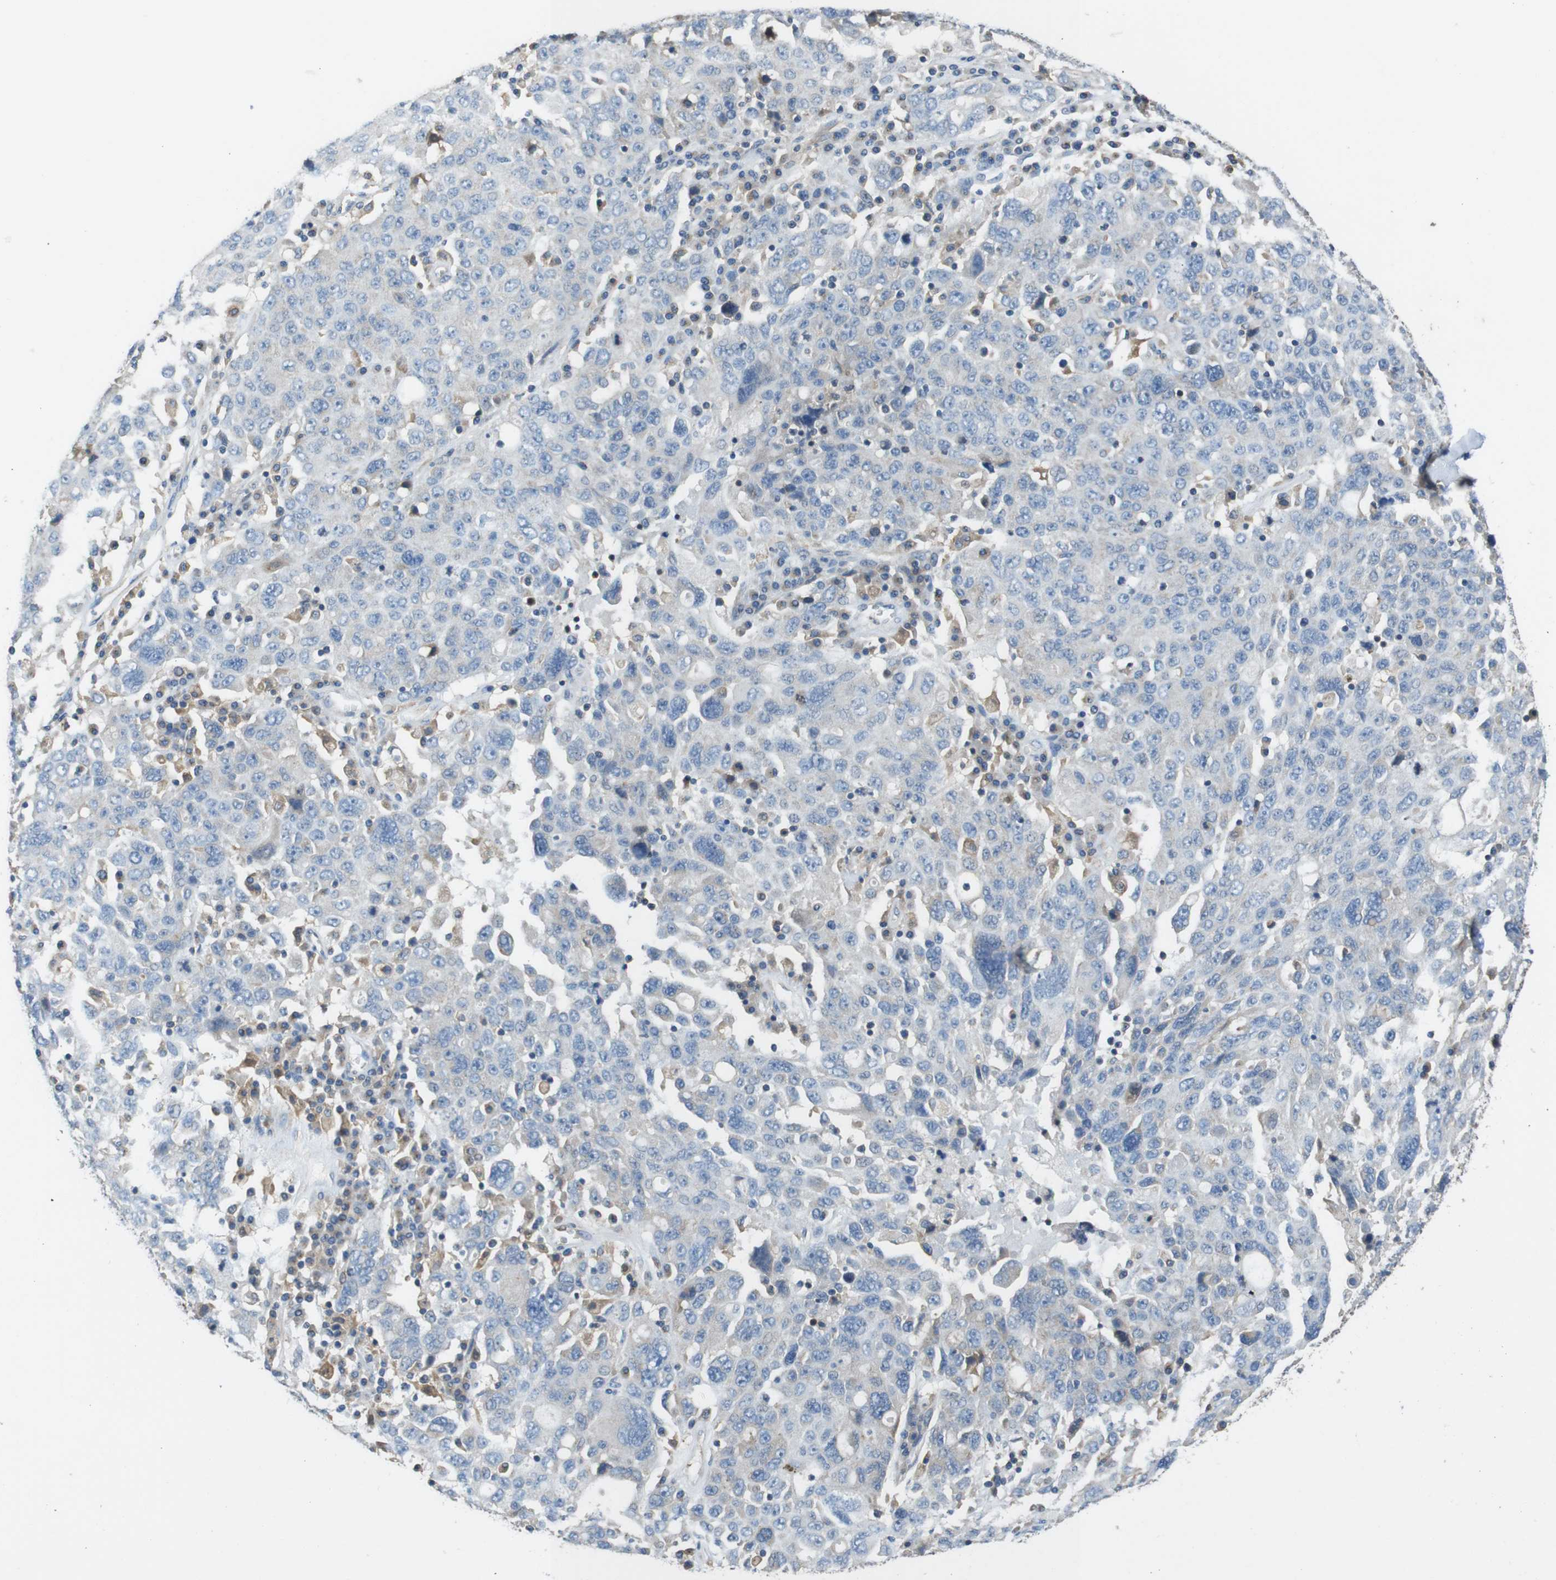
{"staining": {"intensity": "weak", "quantity": "<25%", "location": "cytoplasmic/membranous"}, "tissue": "ovarian cancer", "cell_type": "Tumor cells", "image_type": "cancer", "snomed": [{"axis": "morphology", "description": "Carcinoma, endometroid"}, {"axis": "topography", "description": "Ovary"}], "caption": "An IHC micrograph of ovarian cancer (endometroid carcinoma) is shown. There is no staining in tumor cells of ovarian cancer (endometroid carcinoma).", "gene": "DCTN1", "patient": {"sex": "female", "age": 62}}